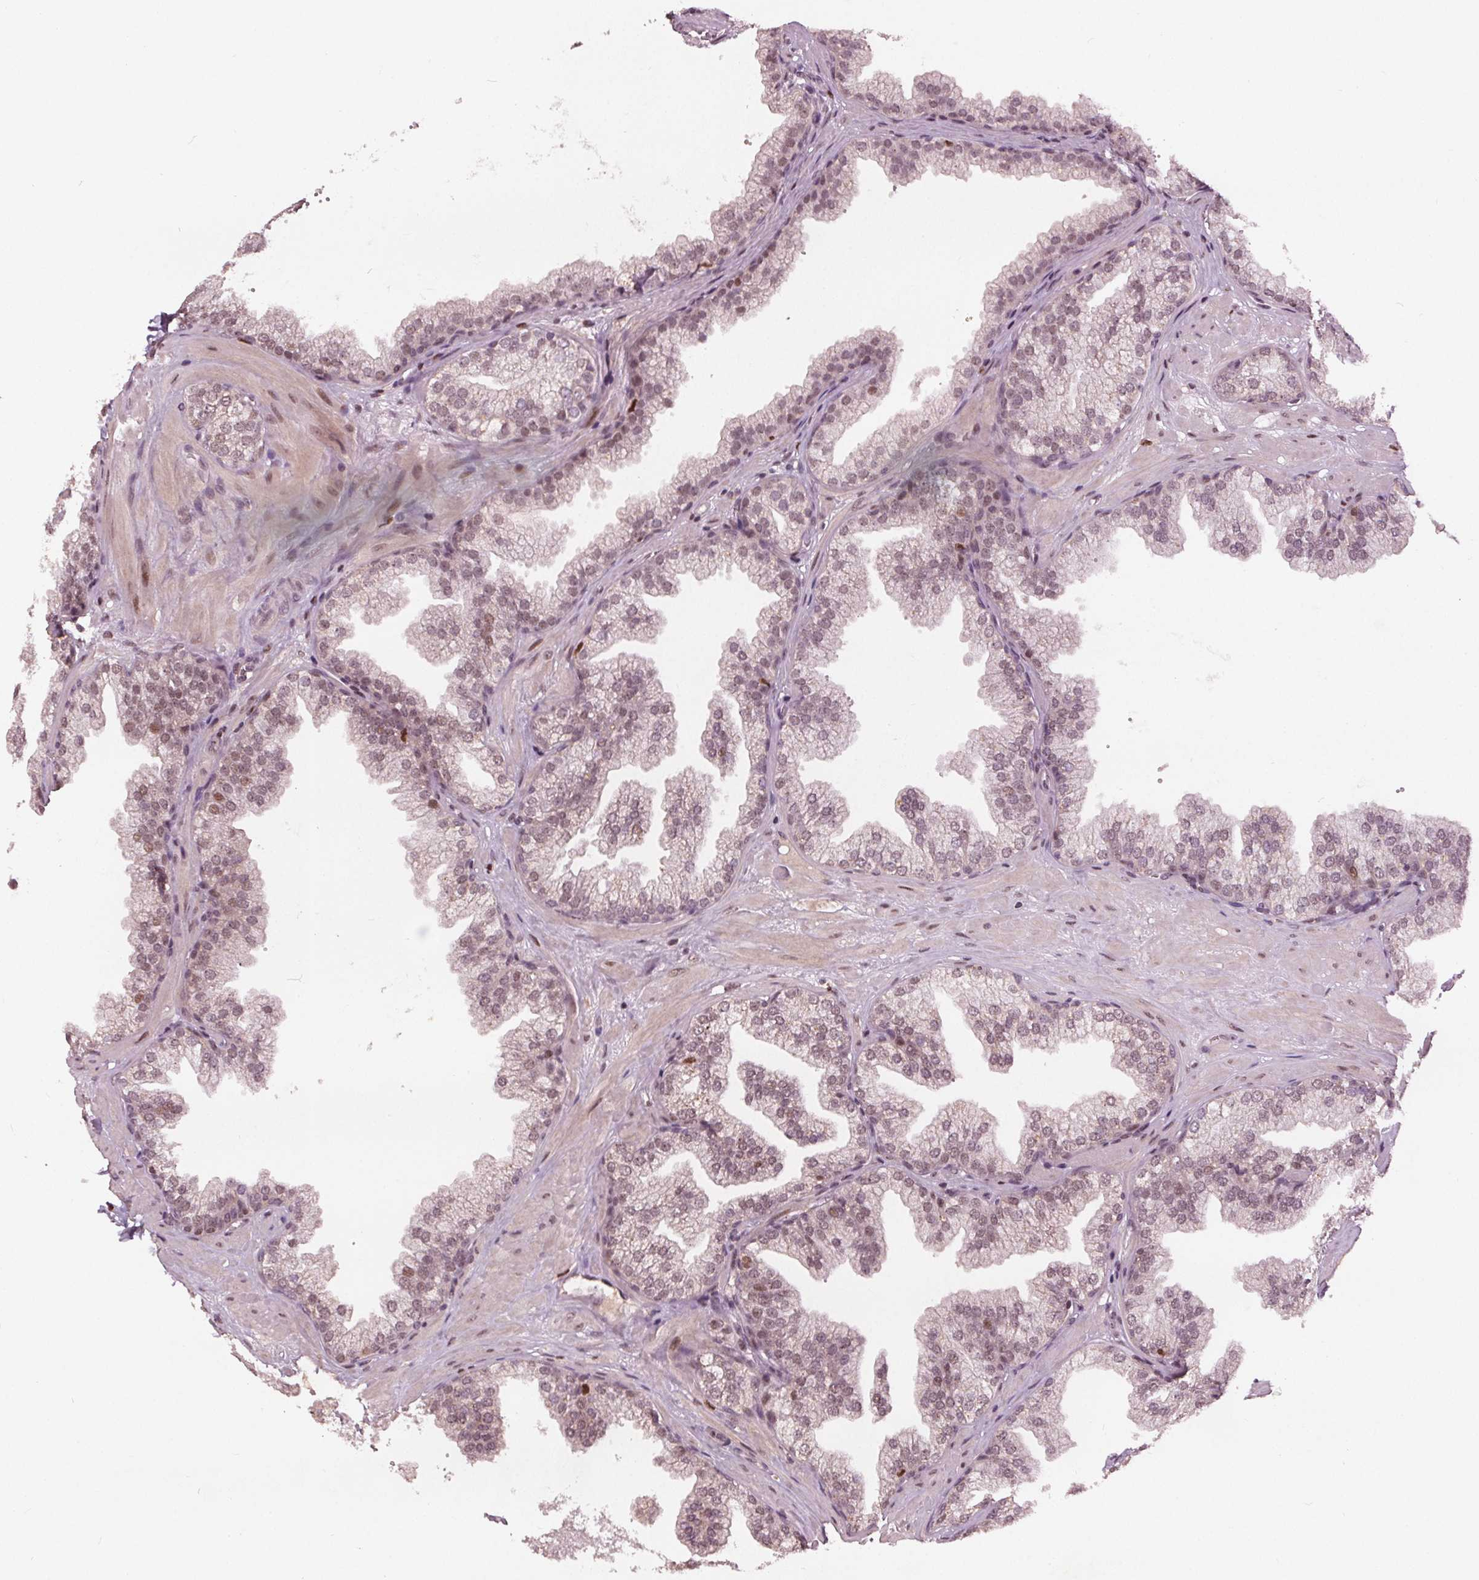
{"staining": {"intensity": "weak", "quantity": "25%-75%", "location": "nuclear"}, "tissue": "prostate", "cell_type": "Glandular cells", "image_type": "normal", "snomed": [{"axis": "morphology", "description": "Normal tissue, NOS"}, {"axis": "topography", "description": "Prostate"}], "caption": "DAB immunohistochemical staining of benign human prostate reveals weak nuclear protein positivity in about 25%-75% of glandular cells. (DAB IHC with brightfield microscopy, high magnification).", "gene": "DDX11", "patient": {"sex": "male", "age": 37}}